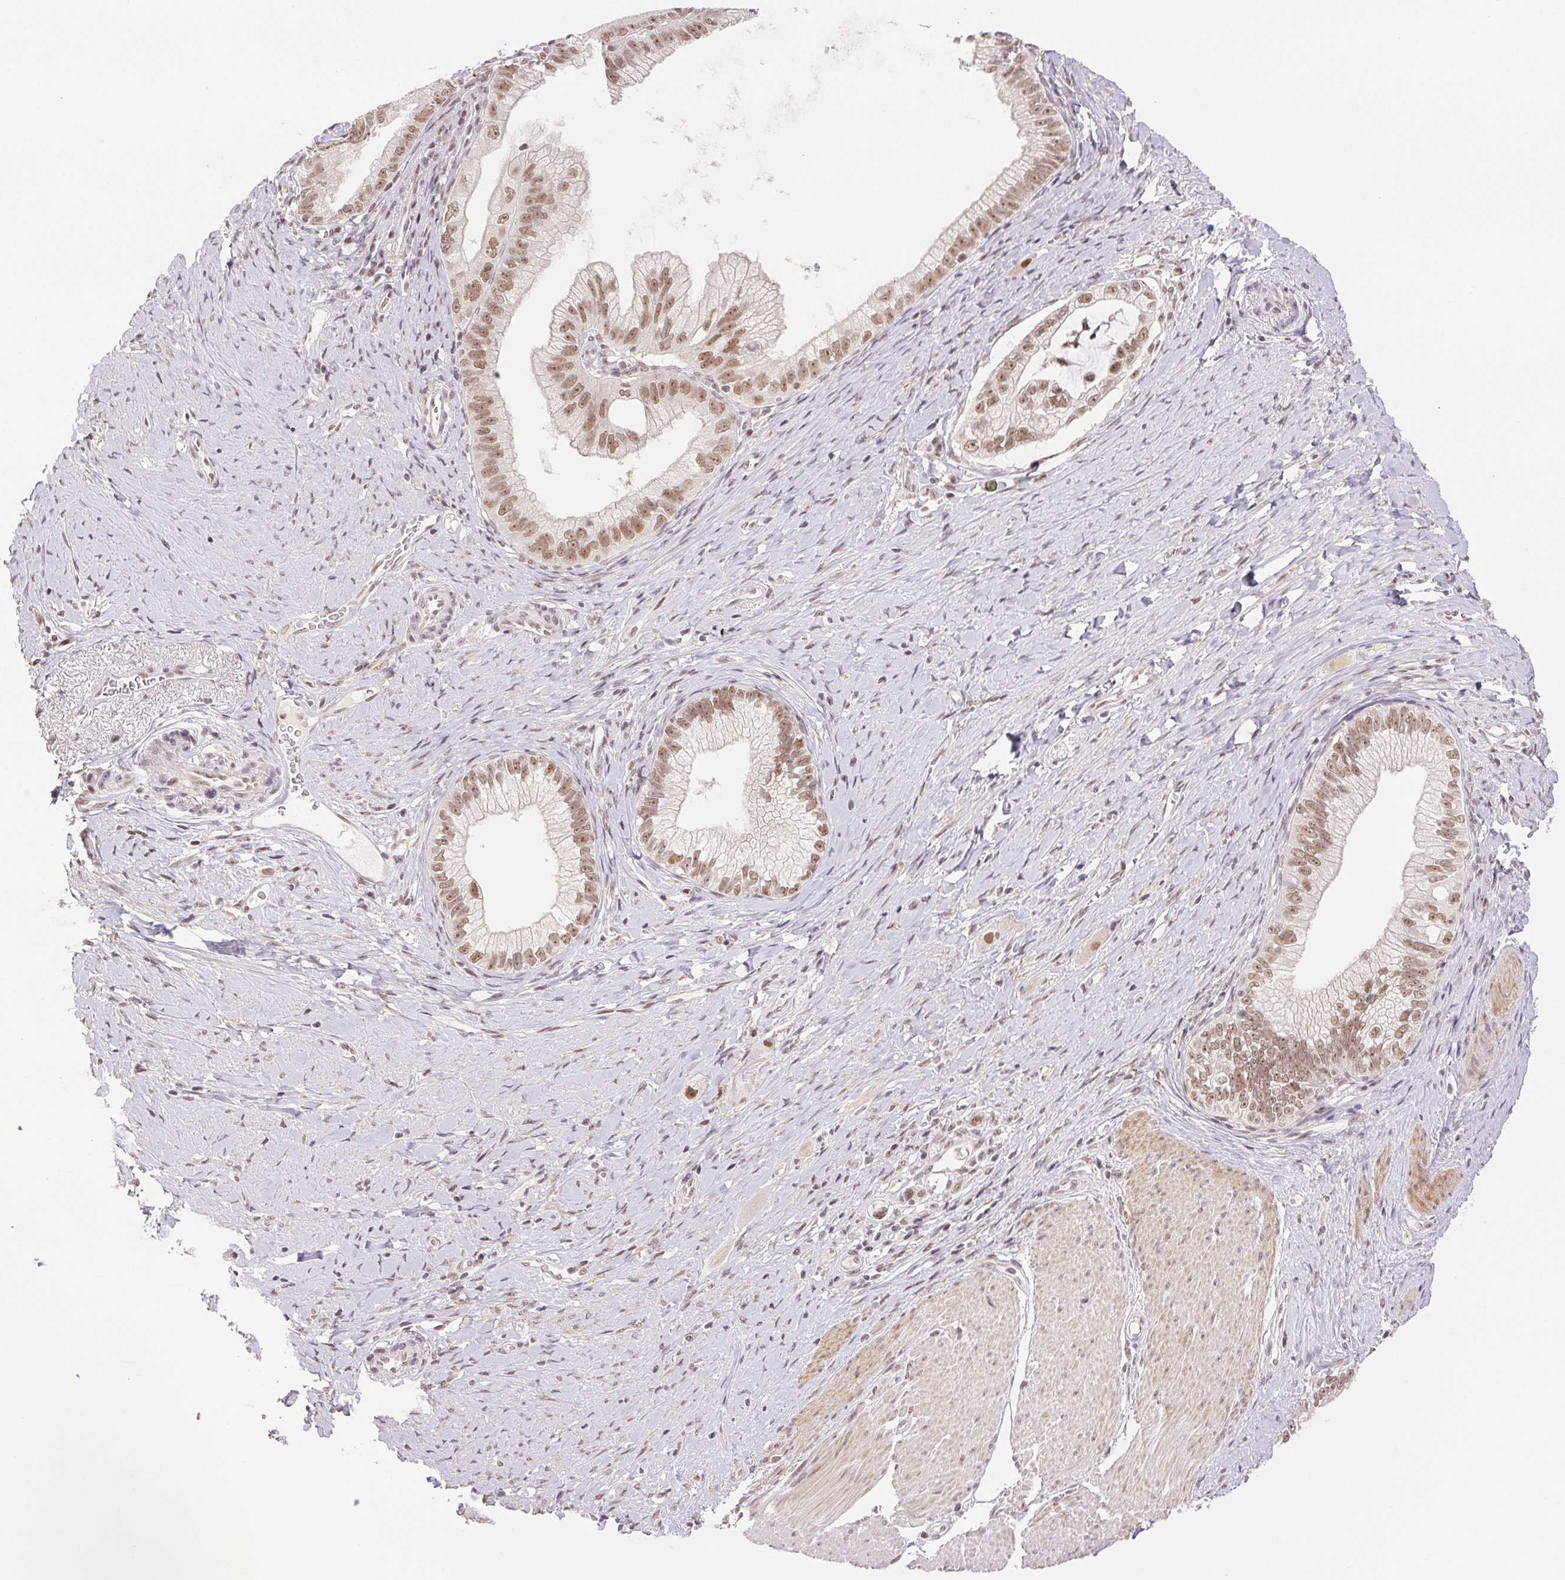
{"staining": {"intensity": "moderate", "quantity": ">75%", "location": "nuclear"}, "tissue": "pancreatic cancer", "cell_type": "Tumor cells", "image_type": "cancer", "snomed": [{"axis": "morphology", "description": "Adenocarcinoma, NOS"}, {"axis": "topography", "description": "Pancreas"}], "caption": "A micrograph showing moderate nuclear positivity in approximately >75% of tumor cells in pancreatic cancer, as visualized by brown immunohistochemical staining.", "gene": "PRPF18", "patient": {"sex": "male", "age": 70}}